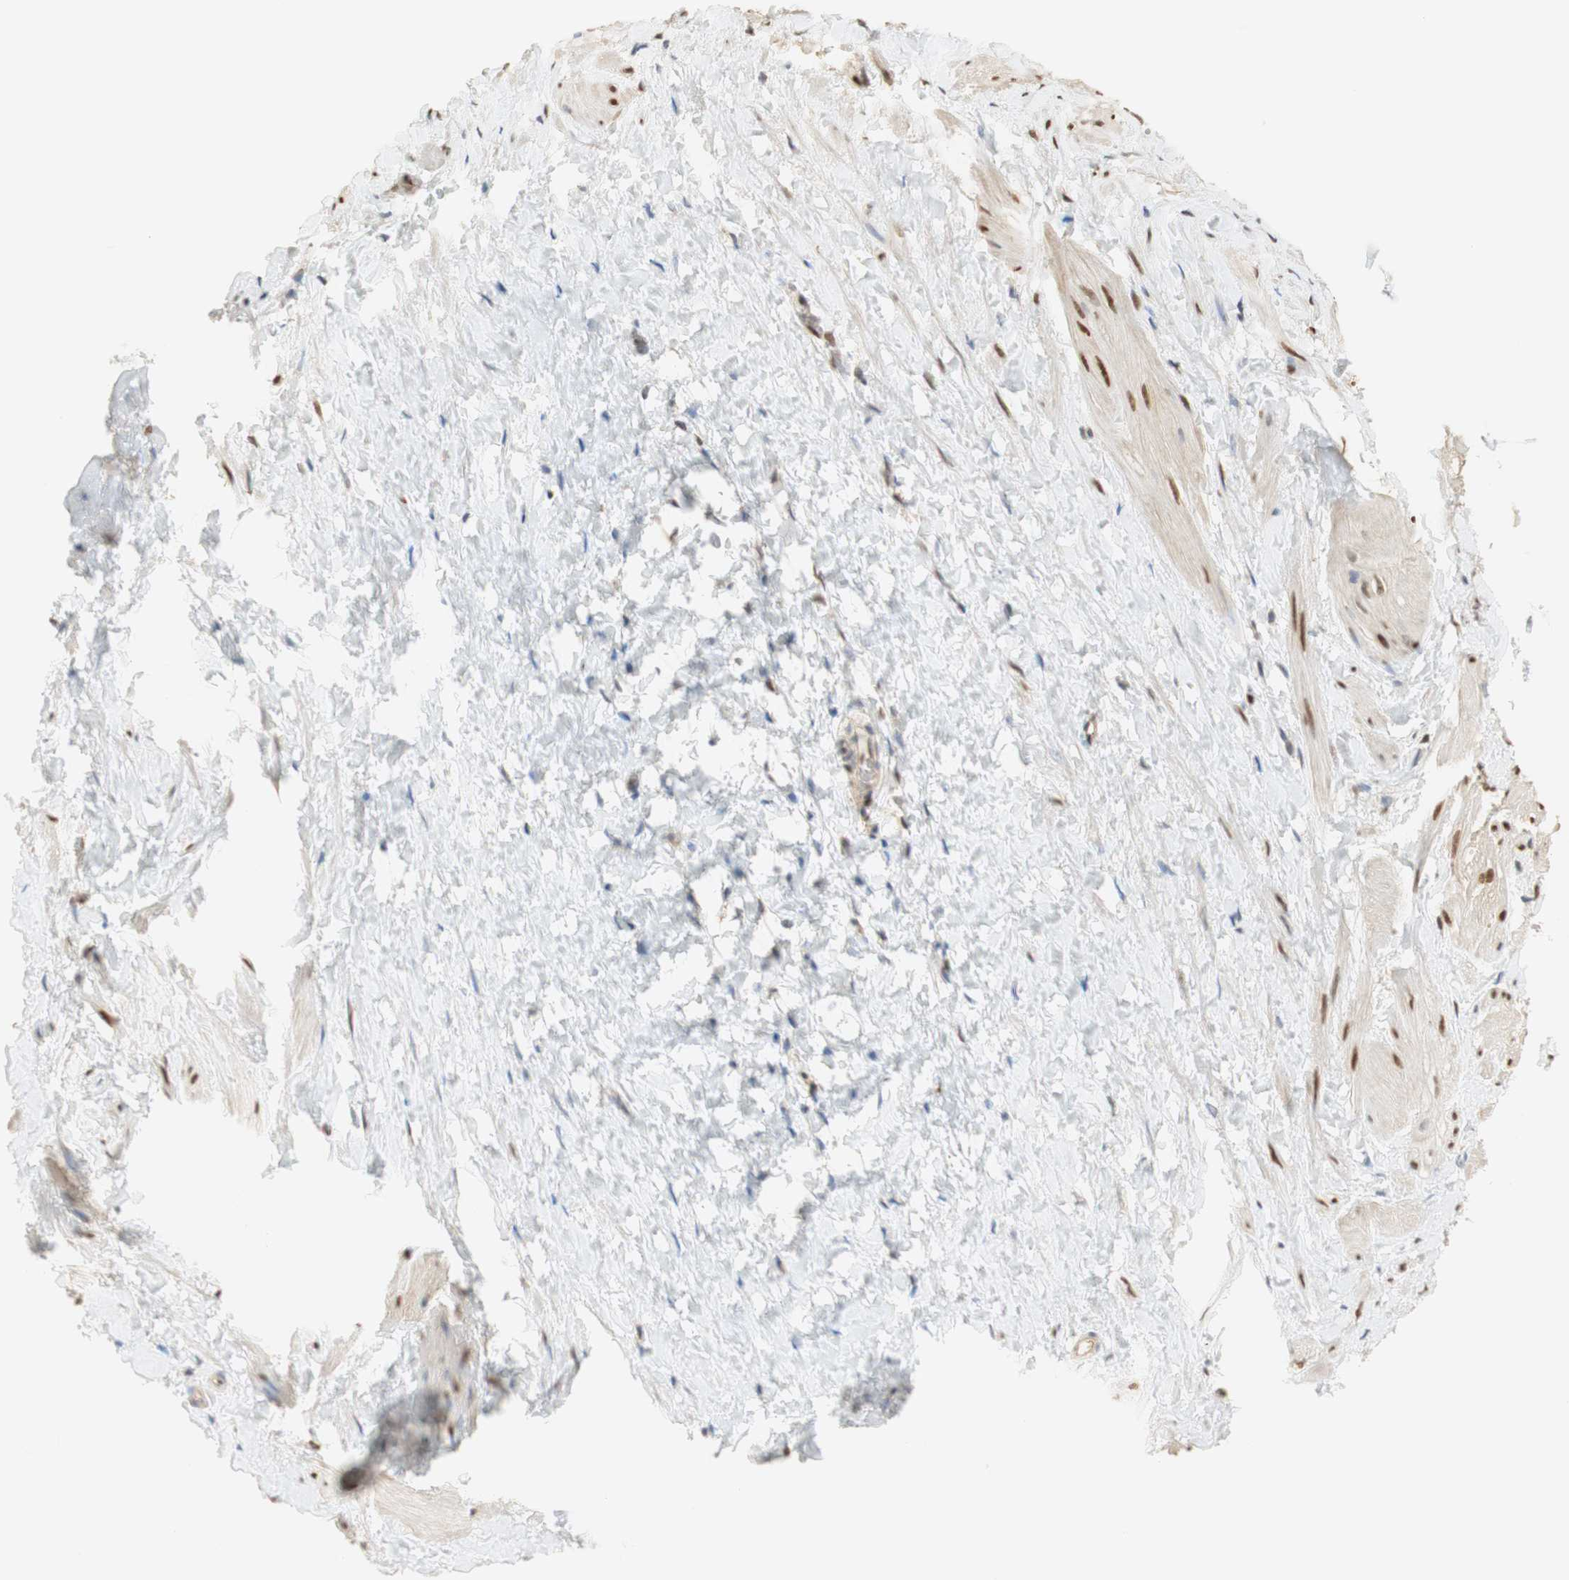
{"staining": {"intensity": "moderate", "quantity": "25%-75%", "location": "nuclear"}, "tissue": "smooth muscle", "cell_type": "Smooth muscle cells", "image_type": "normal", "snomed": [{"axis": "morphology", "description": "Normal tissue, NOS"}, {"axis": "topography", "description": "Smooth muscle"}], "caption": "This image demonstrates unremarkable smooth muscle stained with immunohistochemistry (IHC) to label a protein in brown. The nuclear of smooth muscle cells show moderate positivity for the protein. Nuclei are counter-stained blue.", "gene": "NAP1L4", "patient": {"sex": "male", "age": 16}}